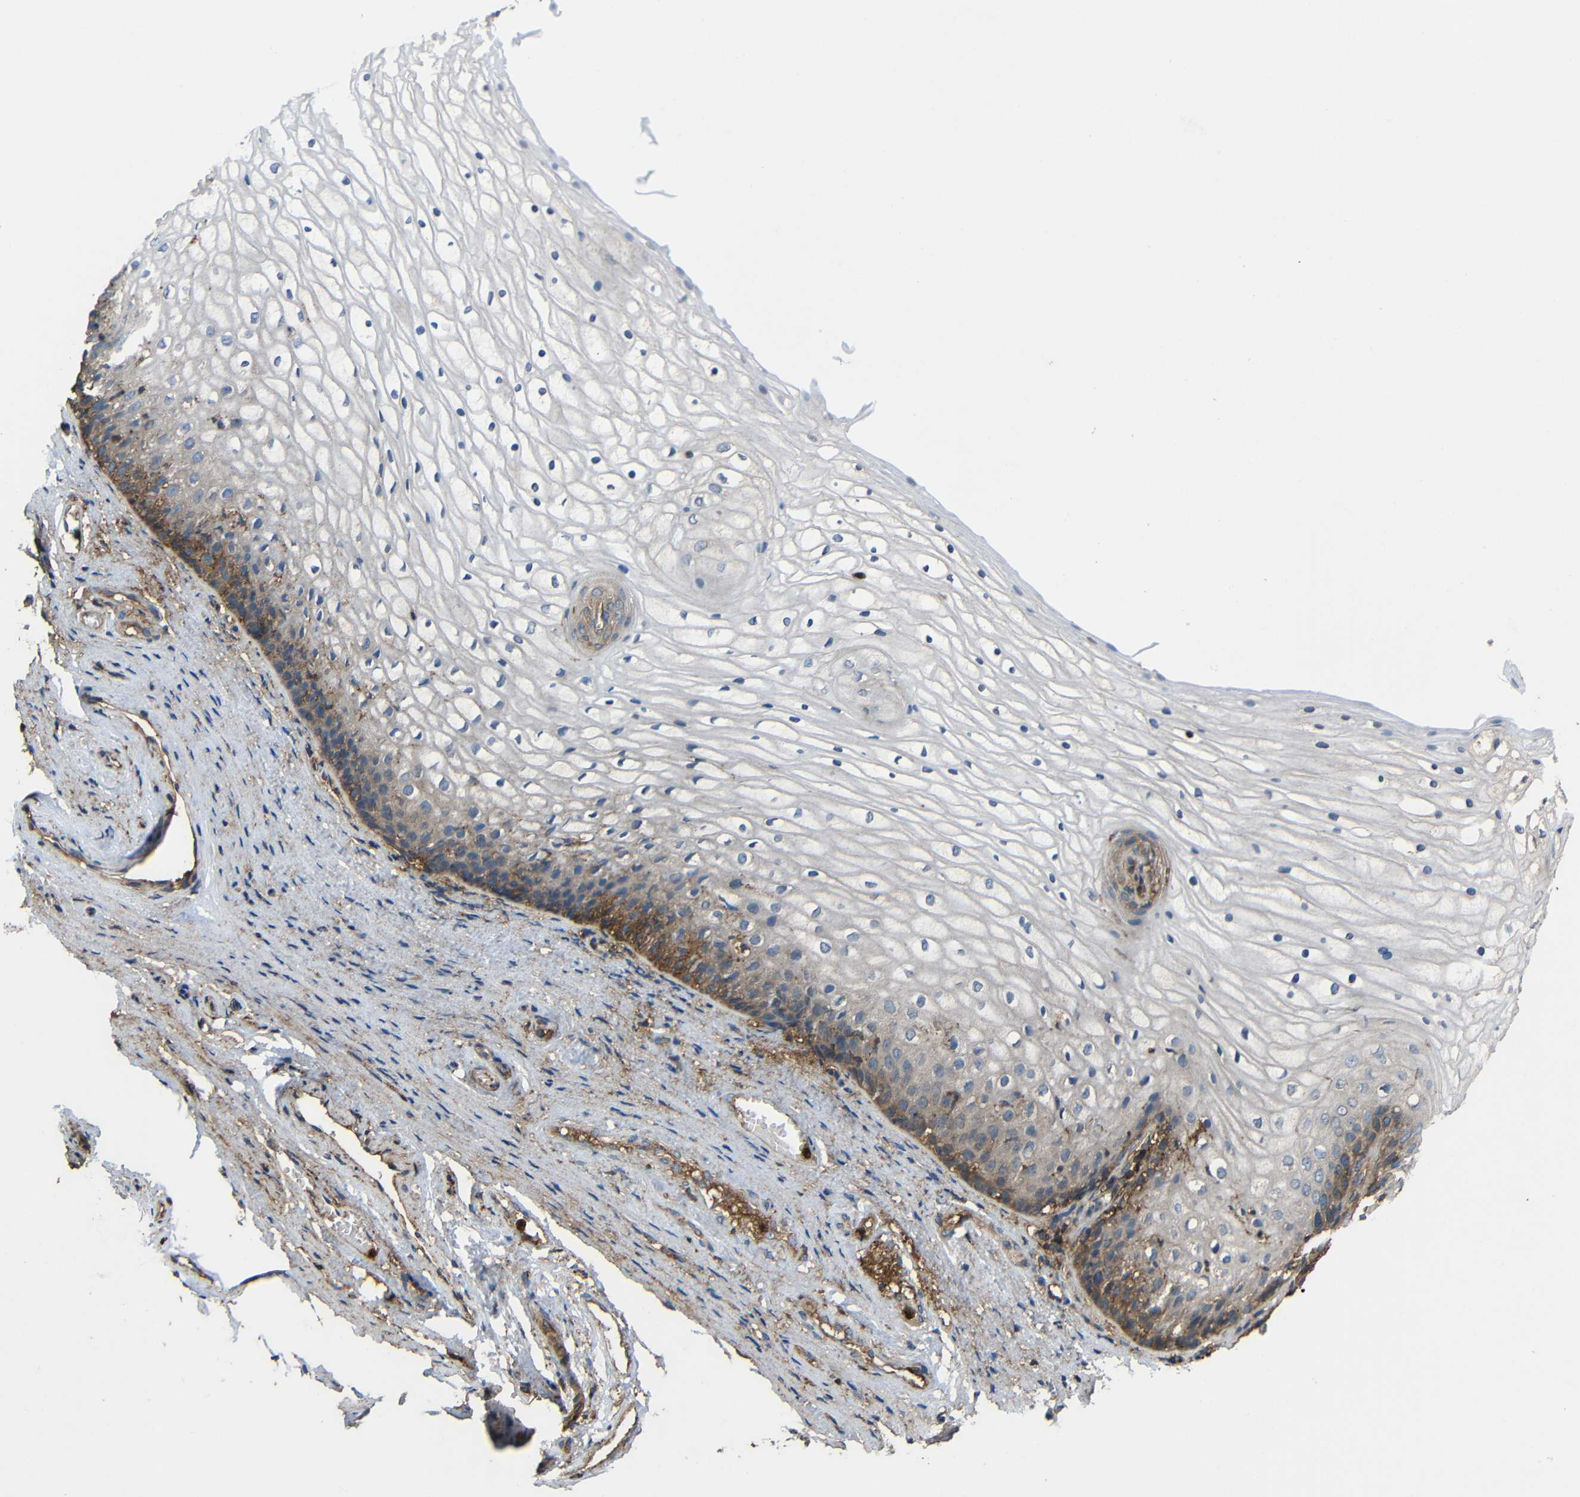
{"staining": {"intensity": "moderate", "quantity": "<25%", "location": "cytoplasmic/membranous"}, "tissue": "vagina", "cell_type": "Squamous epithelial cells", "image_type": "normal", "snomed": [{"axis": "morphology", "description": "Normal tissue, NOS"}, {"axis": "topography", "description": "Vagina"}], "caption": "Protein staining displays moderate cytoplasmic/membranous expression in about <25% of squamous epithelial cells in benign vagina.", "gene": "TREM2", "patient": {"sex": "female", "age": 34}}